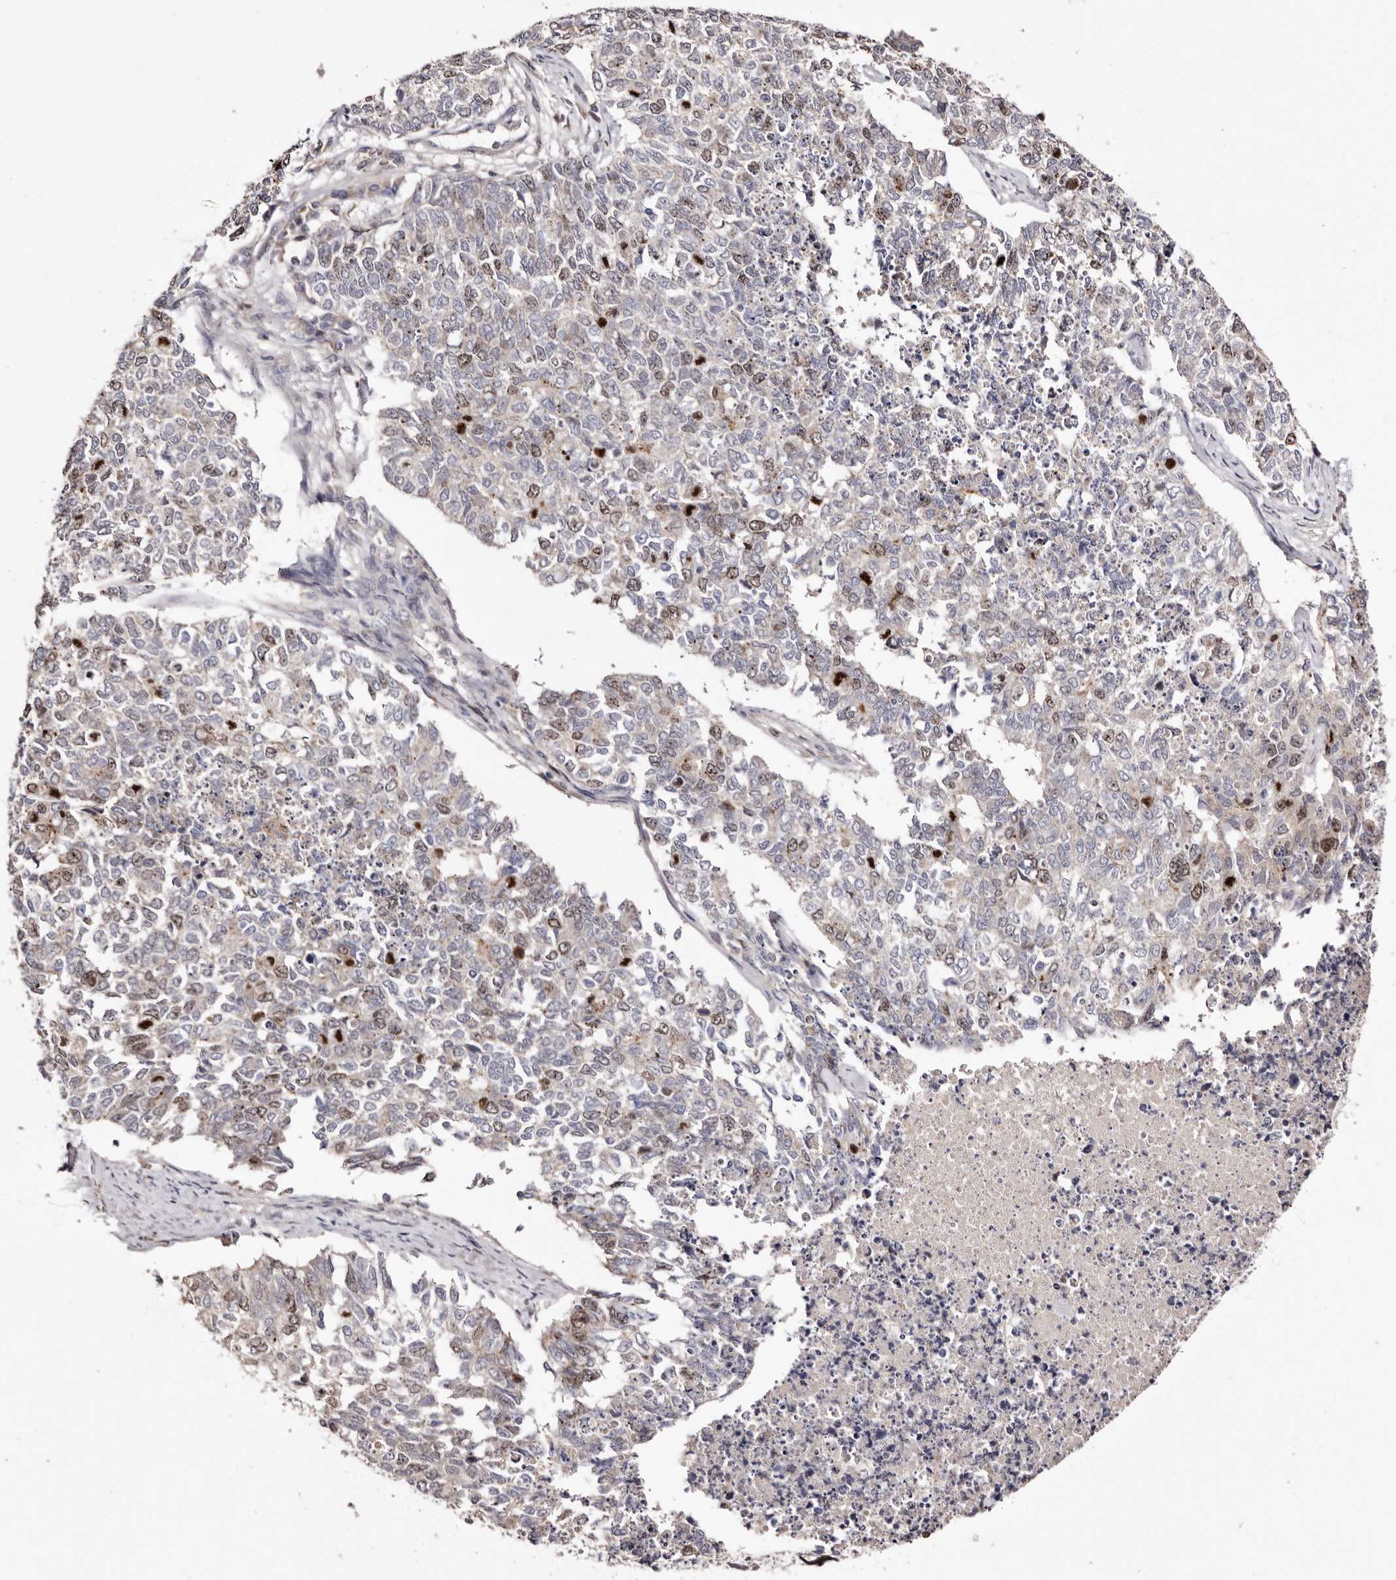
{"staining": {"intensity": "weak", "quantity": "25%-75%", "location": "nuclear"}, "tissue": "cervical cancer", "cell_type": "Tumor cells", "image_type": "cancer", "snomed": [{"axis": "morphology", "description": "Squamous cell carcinoma, NOS"}, {"axis": "topography", "description": "Cervix"}], "caption": "Weak nuclear staining is appreciated in approximately 25%-75% of tumor cells in cervical cancer (squamous cell carcinoma).", "gene": "CDCA8", "patient": {"sex": "female", "age": 63}}